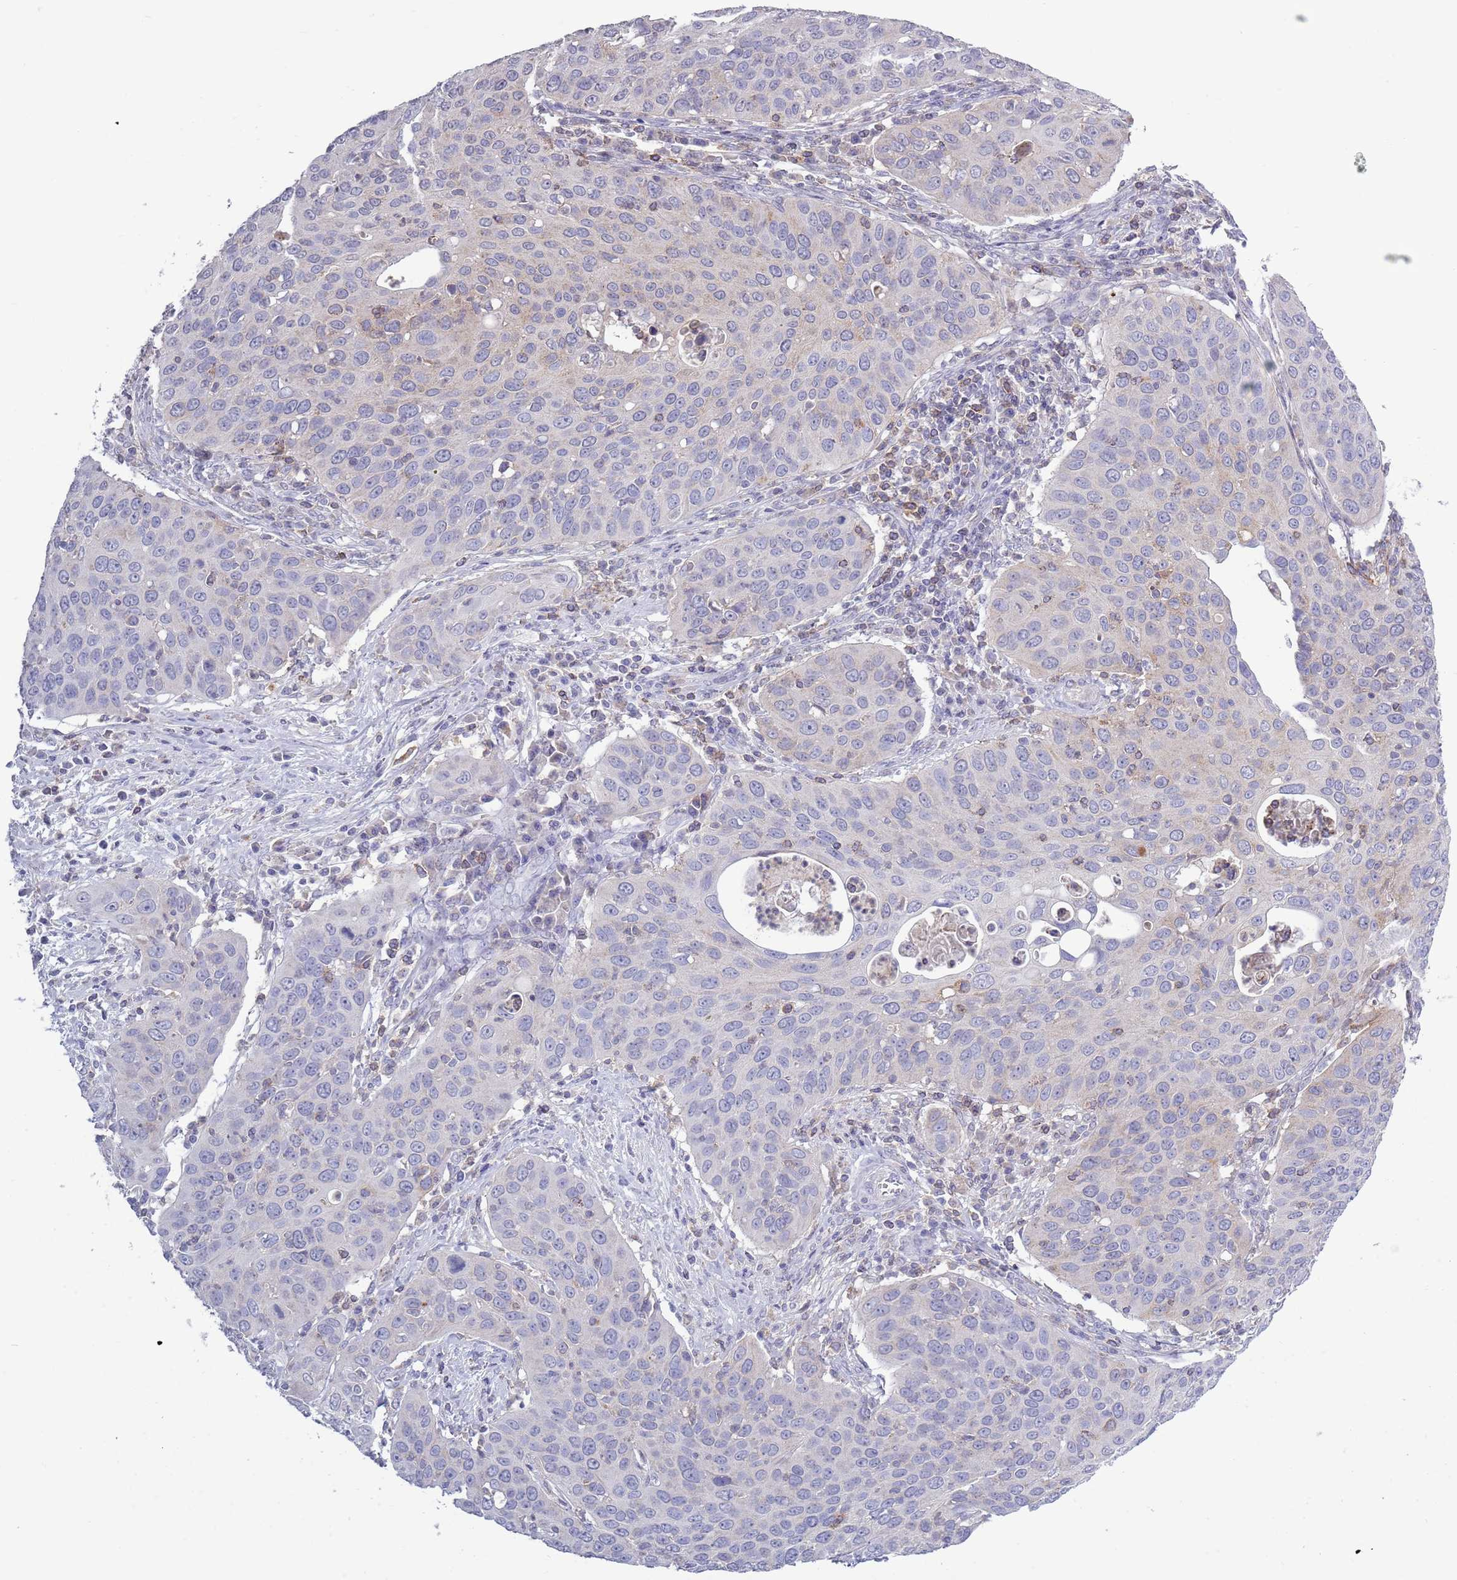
{"staining": {"intensity": "weak", "quantity": "25%-75%", "location": "cytoplasmic/membranous"}, "tissue": "cervical cancer", "cell_type": "Tumor cells", "image_type": "cancer", "snomed": [{"axis": "morphology", "description": "Squamous cell carcinoma, NOS"}, {"axis": "topography", "description": "Cervix"}], "caption": "There is low levels of weak cytoplasmic/membranous positivity in tumor cells of squamous cell carcinoma (cervical), as demonstrated by immunohistochemical staining (brown color).", "gene": "ACSBG1", "patient": {"sex": "female", "age": 36}}